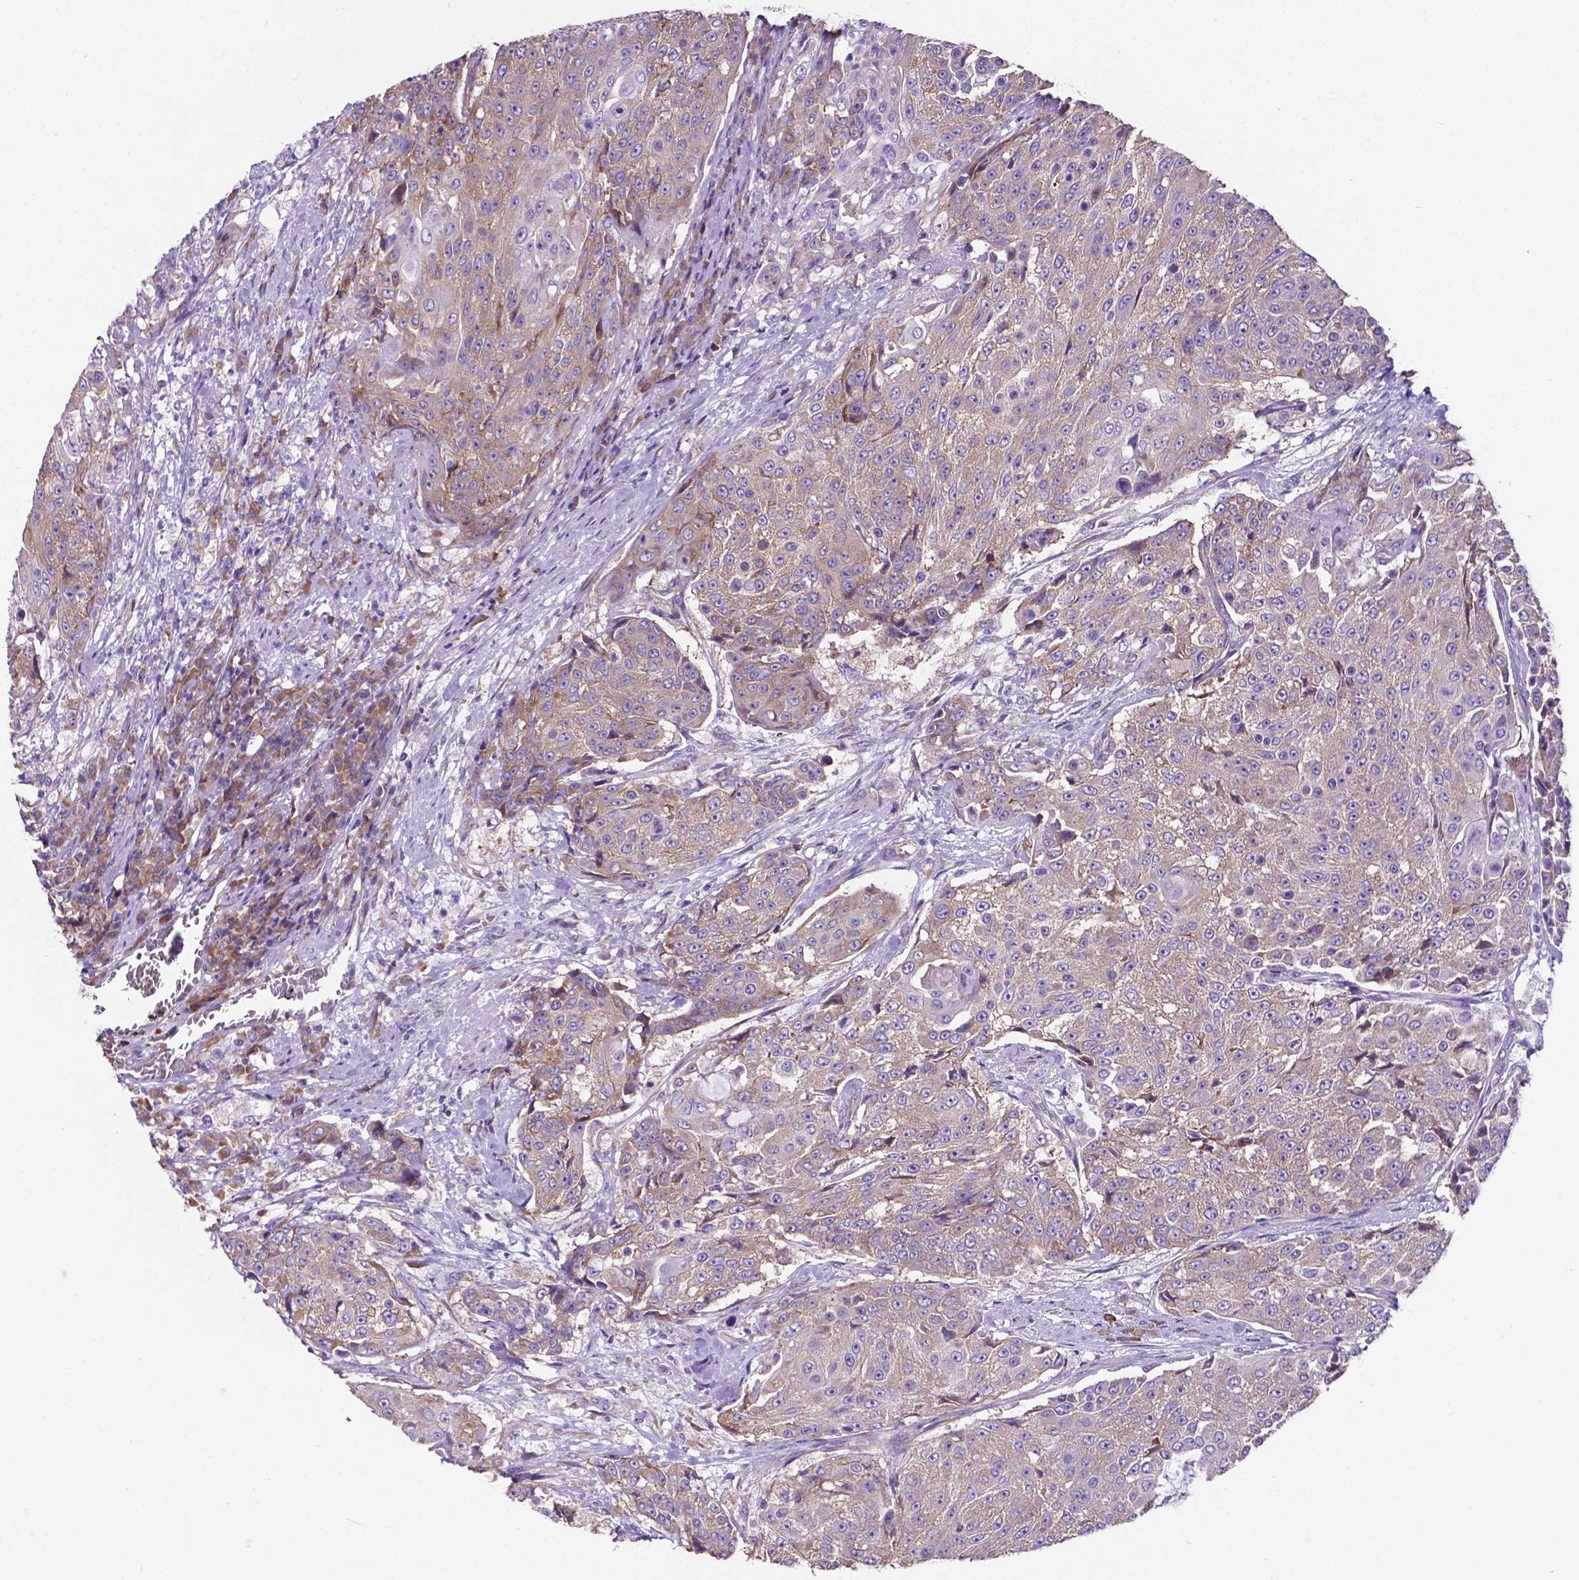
{"staining": {"intensity": "weak", "quantity": ">75%", "location": "cytoplasmic/membranous"}, "tissue": "urothelial cancer", "cell_type": "Tumor cells", "image_type": "cancer", "snomed": [{"axis": "morphology", "description": "Urothelial carcinoma, High grade"}, {"axis": "topography", "description": "Urinary bladder"}], "caption": "Immunohistochemical staining of human urothelial carcinoma (high-grade) exhibits low levels of weak cytoplasmic/membranous protein expression in about >75% of tumor cells. (DAB (3,3'-diaminobenzidine) = brown stain, brightfield microscopy at high magnification).", "gene": "RPL6", "patient": {"sex": "female", "age": 63}}